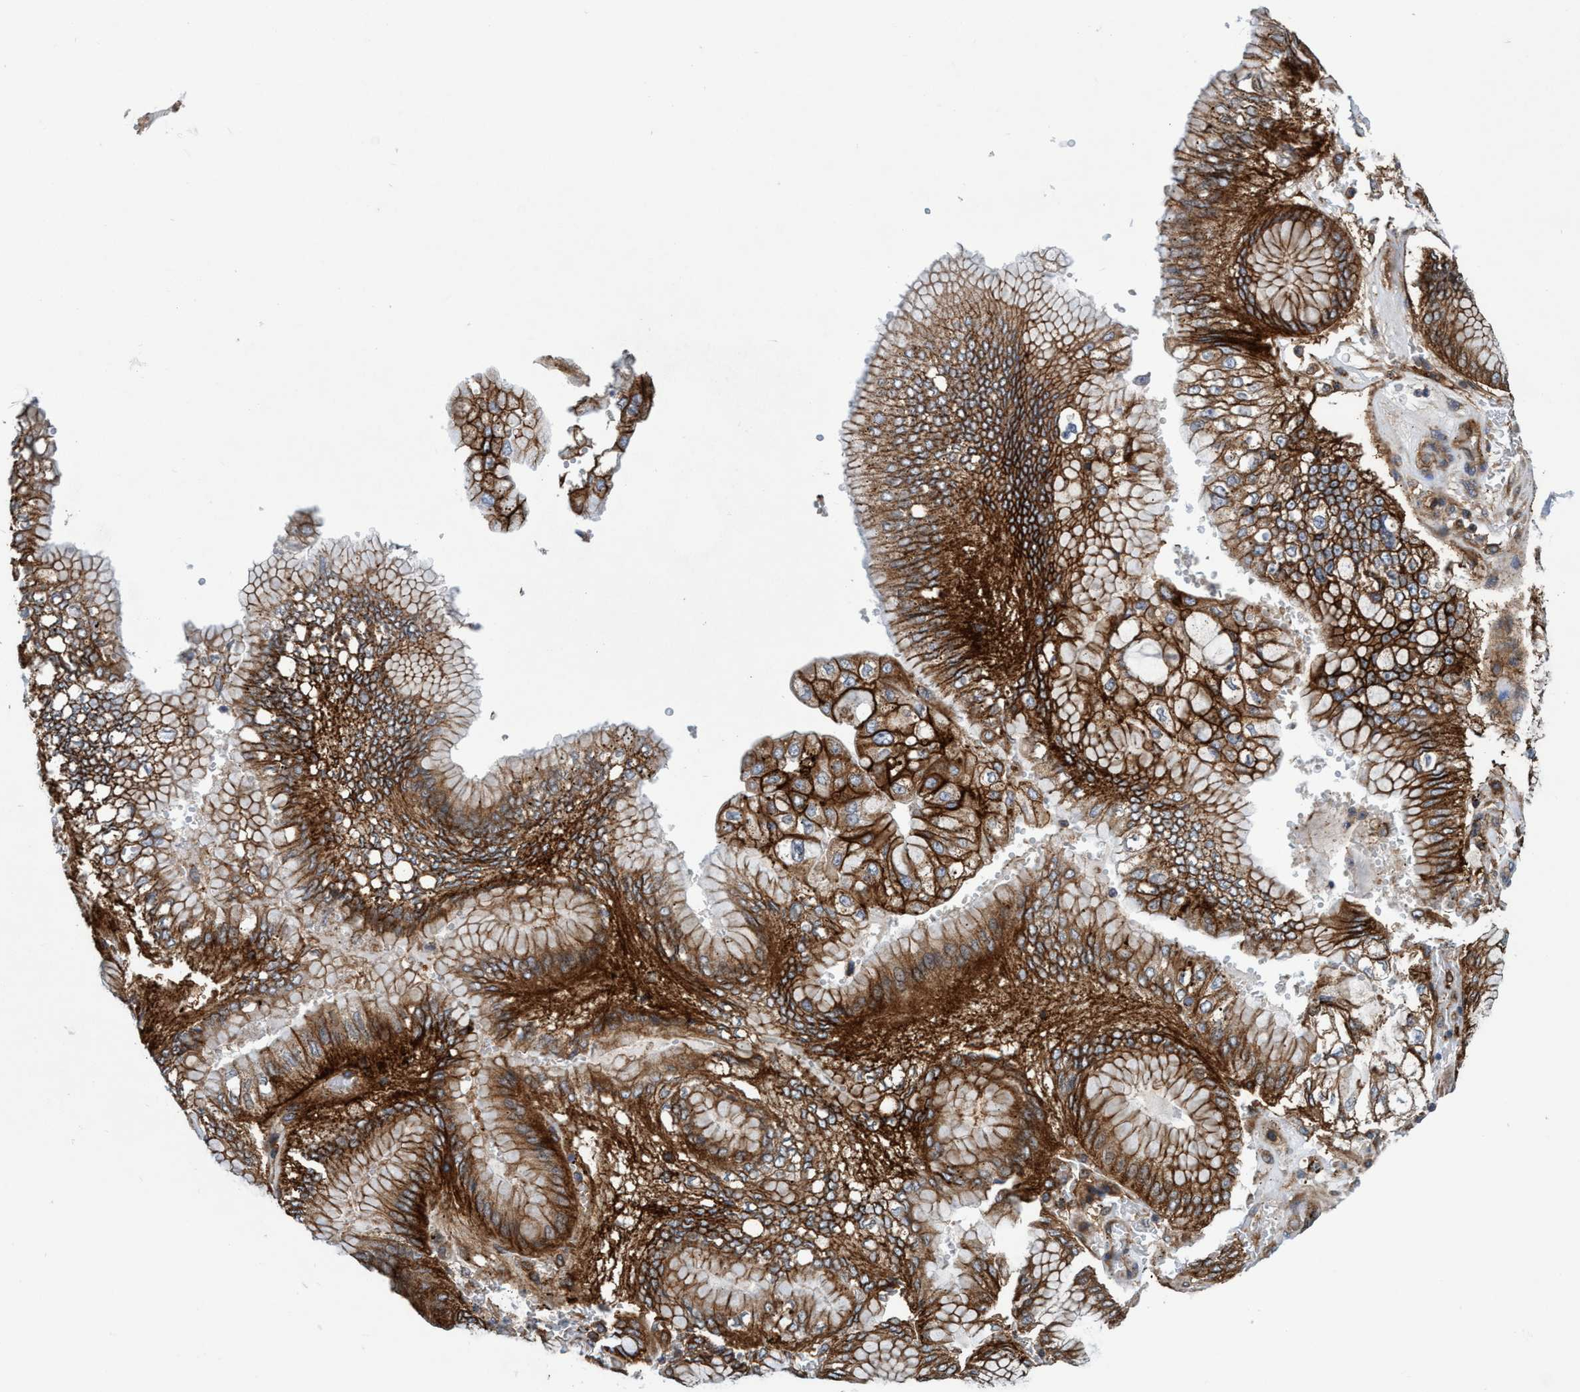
{"staining": {"intensity": "strong", "quantity": ">75%", "location": "cytoplasmic/membranous"}, "tissue": "stomach cancer", "cell_type": "Tumor cells", "image_type": "cancer", "snomed": [{"axis": "morphology", "description": "Adenocarcinoma, NOS"}, {"axis": "topography", "description": "Stomach"}], "caption": "An IHC histopathology image of tumor tissue is shown. Protein staining in brown shows strong cytoplasmic/membranous positivity in stomach cancer within tumor cells.", "gene": "SLC16A3", "patient": {"sex": "male", "age": 76}}